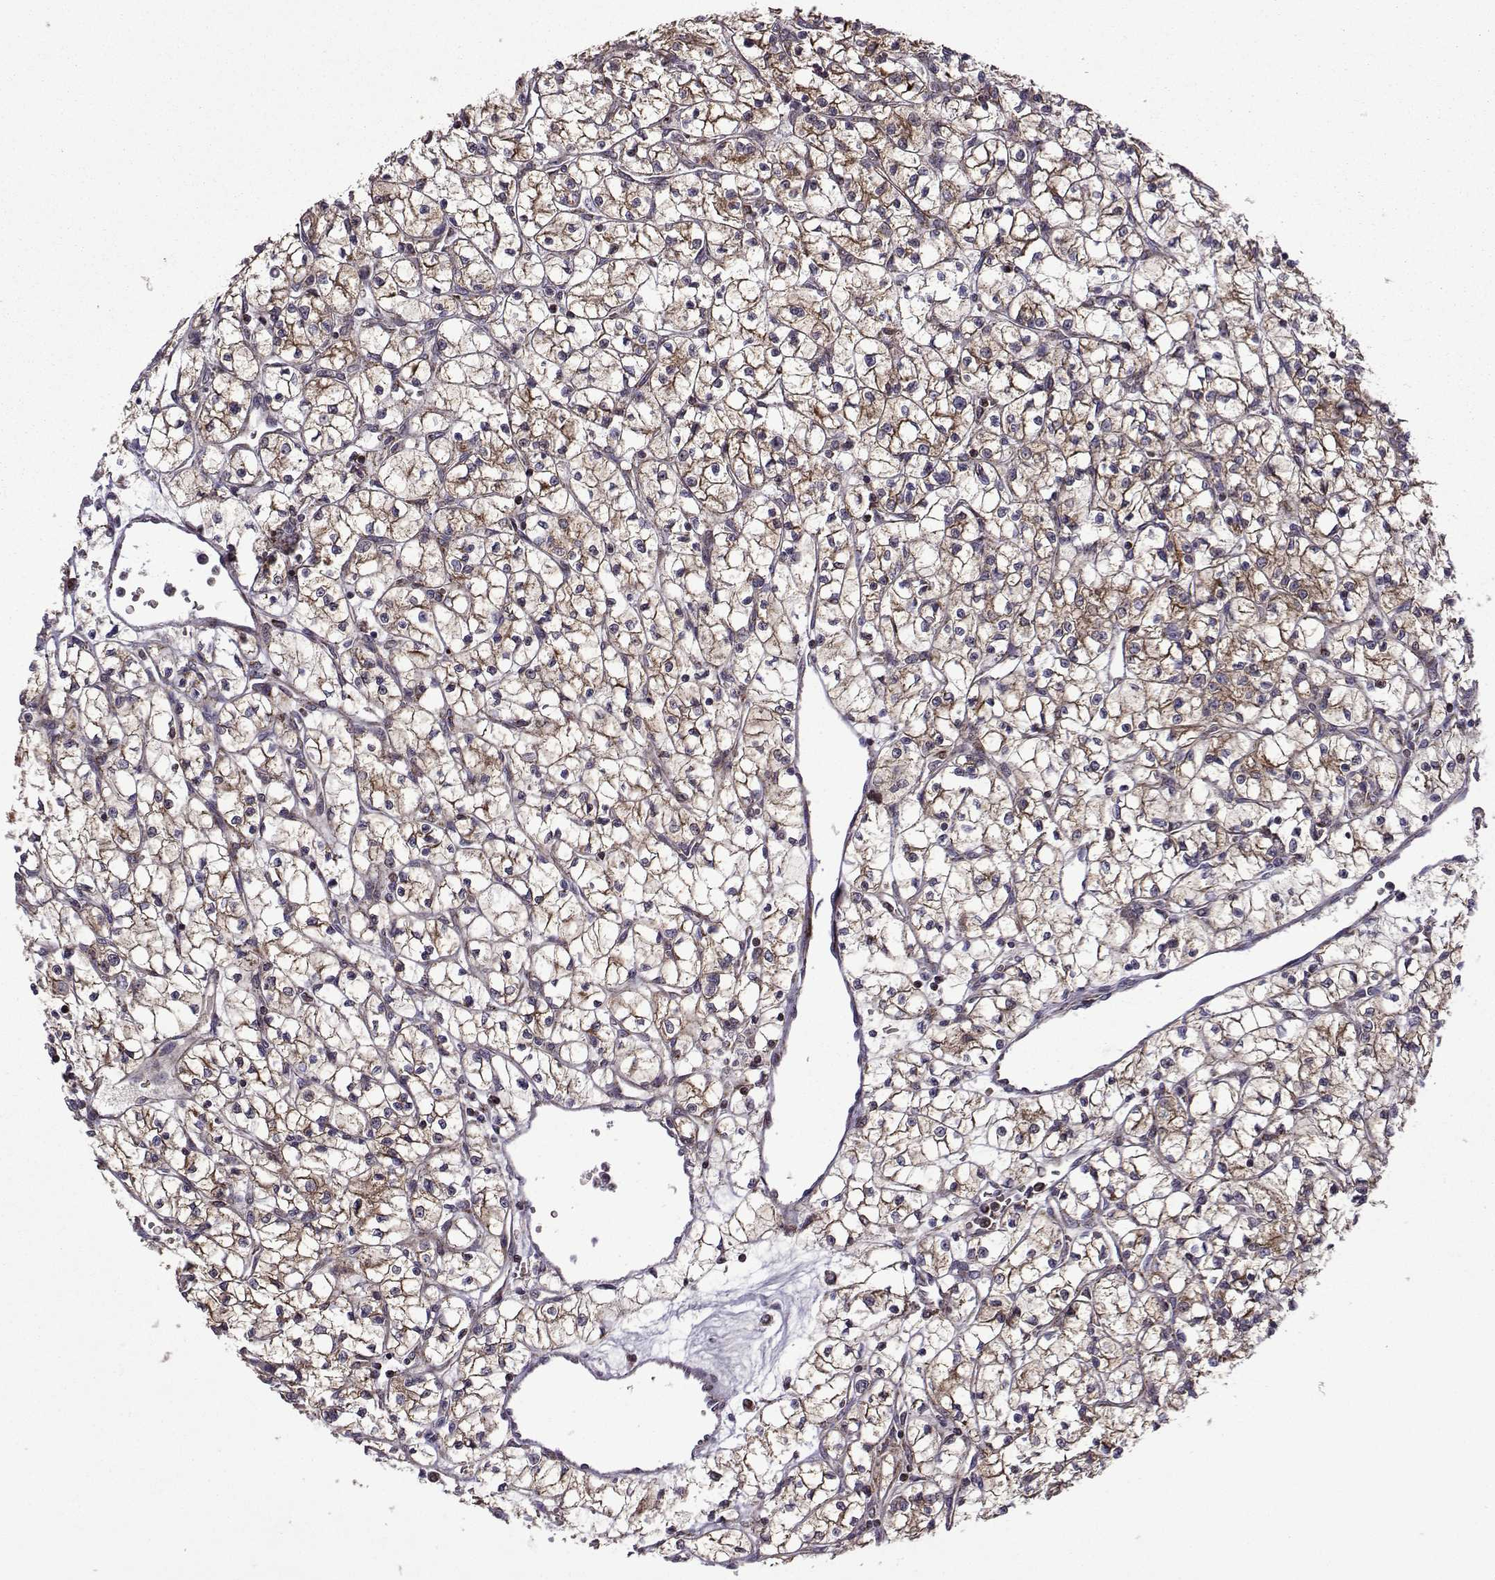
{"staining": {"intensity": "moderate", "quantity": "25%-75%", "location": "cytoplasmic/membranous"}, "tissue": "renal cancer", "cell_type": "Tumor cells", "image_type": "cancer", "snomed": [{"axis": "morphology", "description": "Adenocarcinoma, NOS"}, {"axis": "topography", "description": "Kidney"}], "caption": "Renal adenocarcinoma tissue shows moderate cytoplasmic/membranous staining in about 25%-75% of tumor cells (IHC, brightfield microscopy, high magnification).", "gene": "TAB2", "patient": {"sex": "female", "age": 64}}